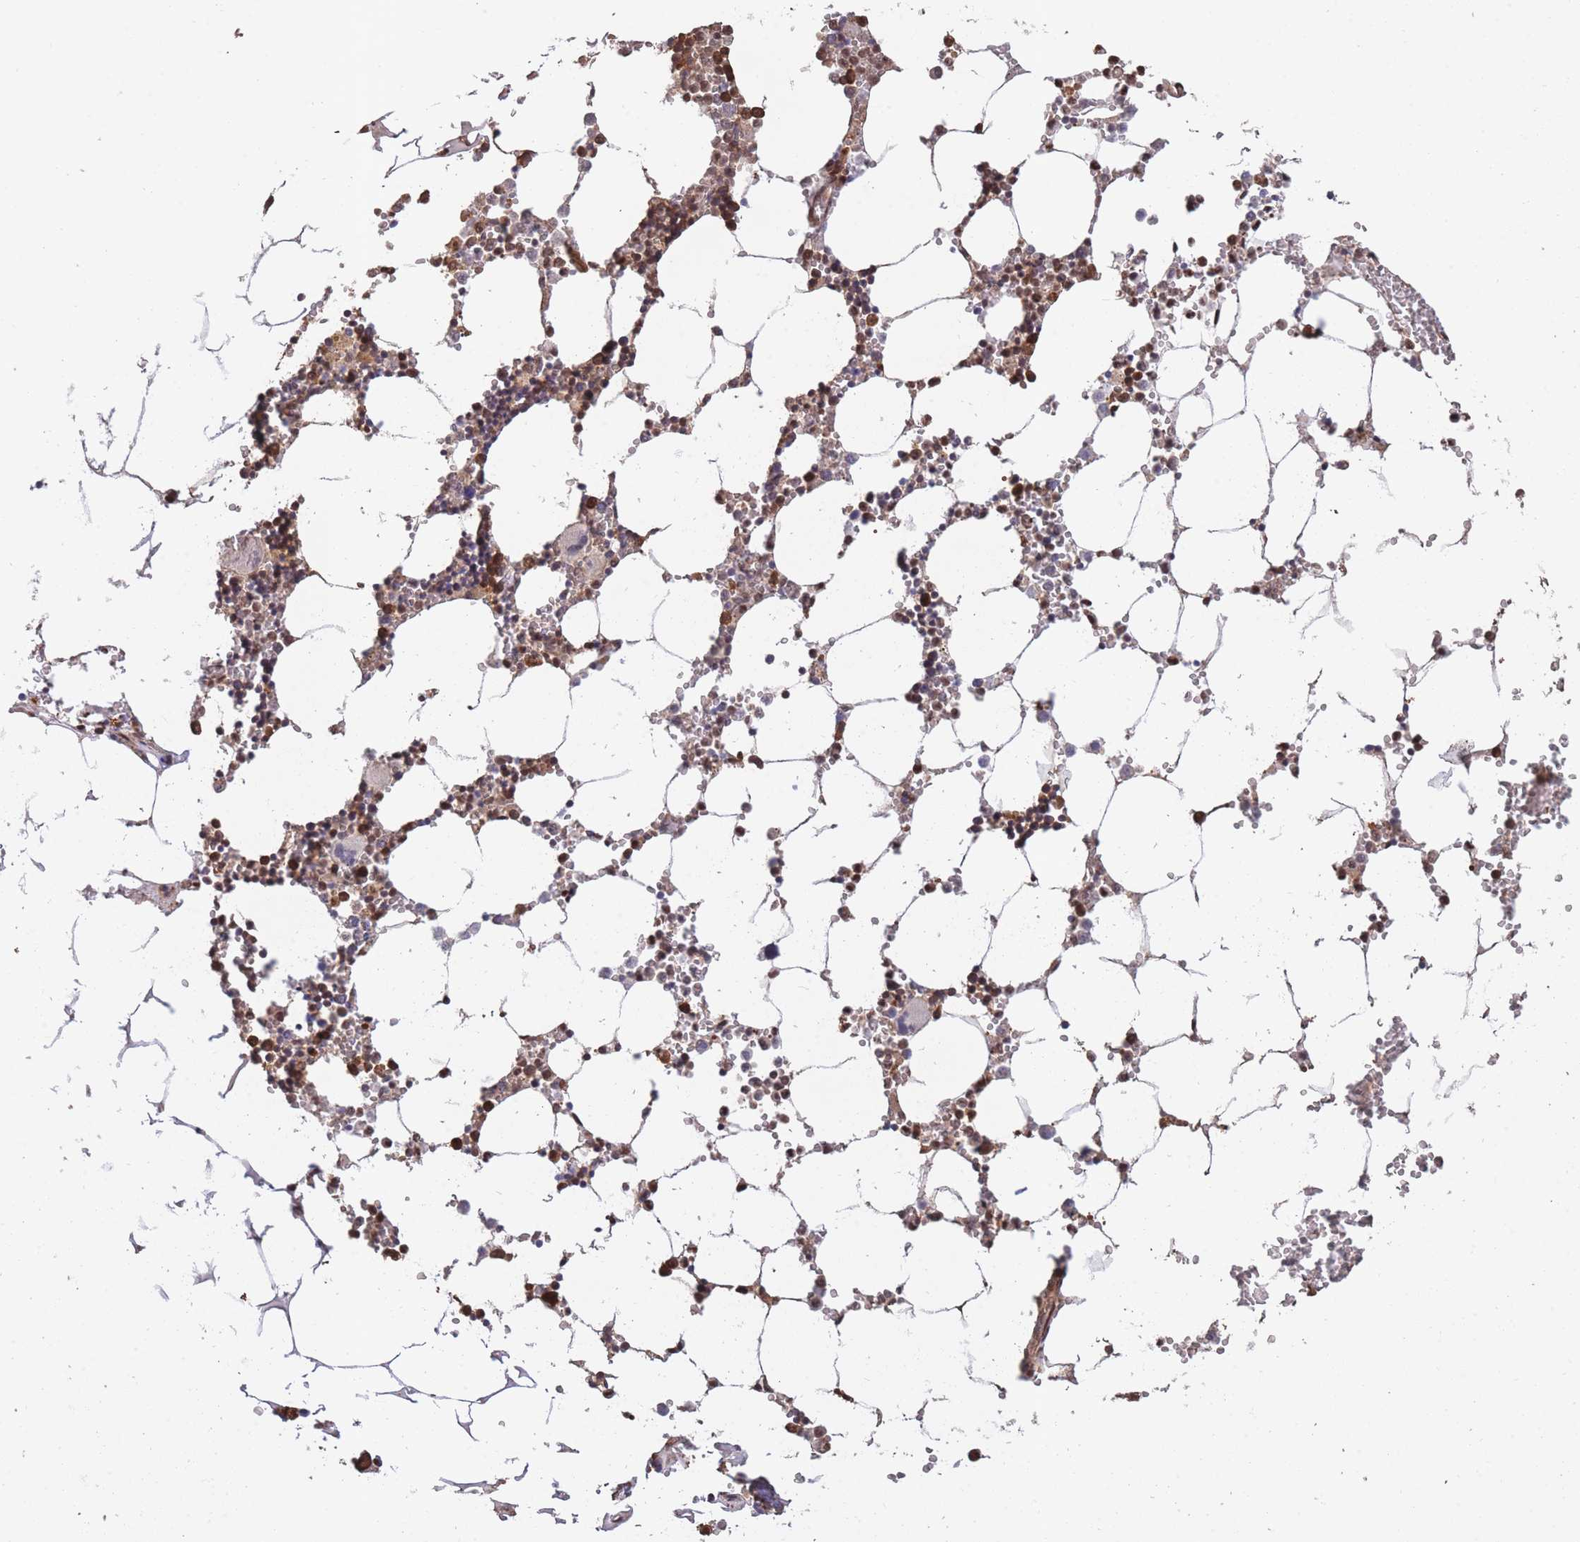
{"staining": {"intensity": "strong", "quantity": "25%-75%", "location": "cytoplasmic/membranous"}, "tissue": "bone marrow", "cell_type": "Hematopoietic cells", "image_type": "normal", "snomed": [{"axis": "morphology", "description": "Normal tissue, NOS"}, {"axis": "topography", "description": "Bone marrow"}], "caption": "IHC photomicrograph of normal bone marrow: bone marrow stained using immunohistochemistry displays high levels of strong protein expression localized specifically in the cytoplasmic/membranous of hematopoietic cells, appearing as a cytoplasmic/membranous brown color.", "gene": "ARL13B", "patient": {"sex": "male", "age": 54}}